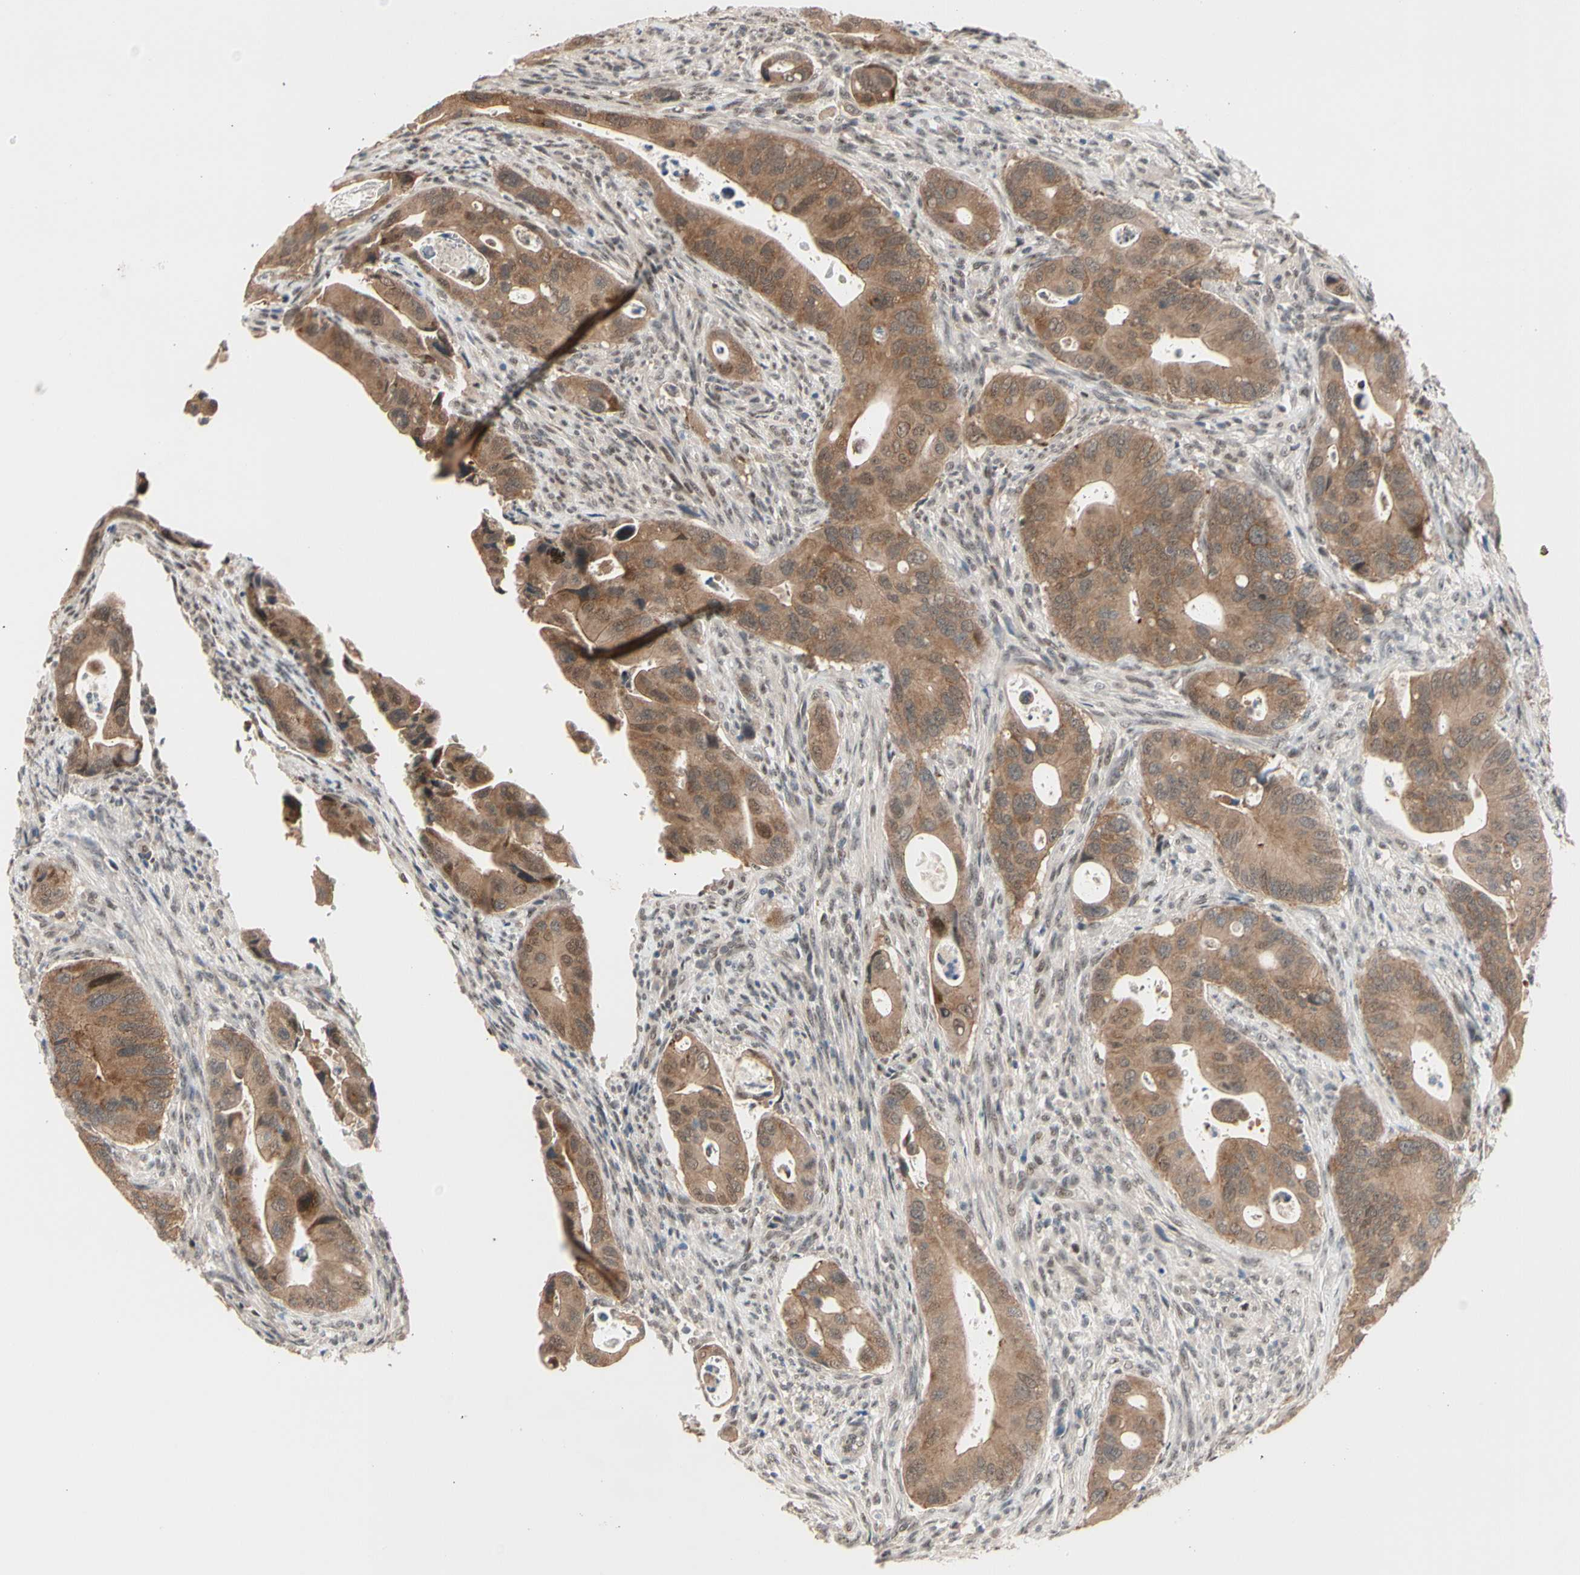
{"staining": {"intensity": "moderate", "quantity": ">75%", "location": "cytoplasmic/membranous"}, "tissue": "colorectal cancer", "cell_type": "Tumor cells", "image_type": "cancer", "snomed": [{"axis": "morphology", "description": "Adenocarcinoma, NOS"}, {"axis": "topography", "description": "Rectum"}], "caption": "Protein staining by IHC exhibits moderate cytoplasmic/membranous staining in about >75% of tumor cells in adenocarcinoma (colorectal).", "gene": "NGEF", "patient": {"sex": "female", "age": 57}}